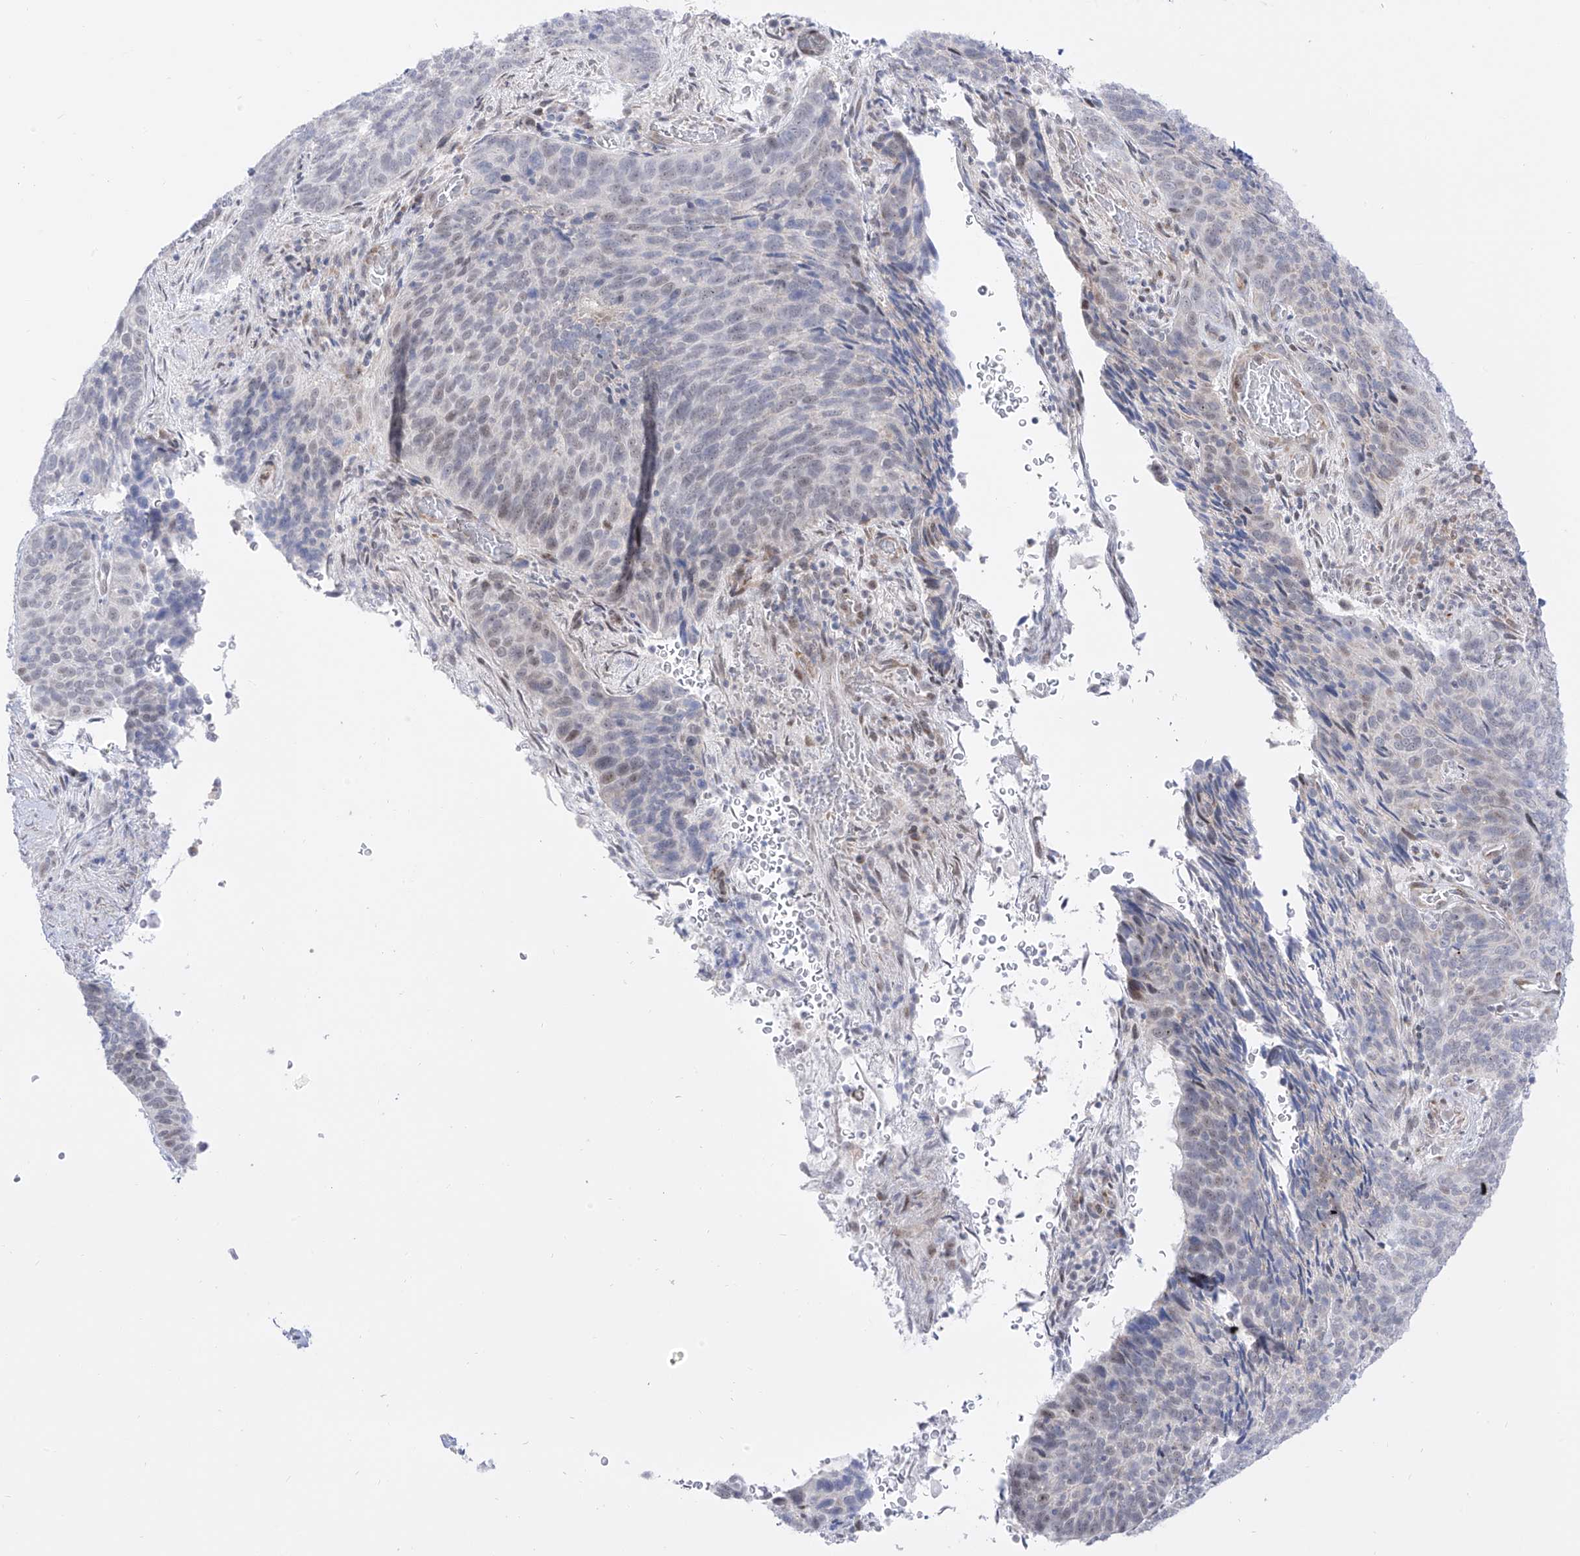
{"staining": {"intensity": "moderate", "quantity": "<25%", "location": "nuclear"}, "tissue": "cervical cancer", "cell_type": "Tumor cells", "image_type": "cancer", "snomed": [{"axis": "morphology", "description": "Squamous cell carcinoma, NOS"}, {"axis": "topography", "description": "Cervix"}], "caption": "An image of human cervical cancer stained for a protein displays moderate nuclear brown staining in tumor cells.", "gene": "ZNF180", "patient": {"sex": "female", "age": 60}}